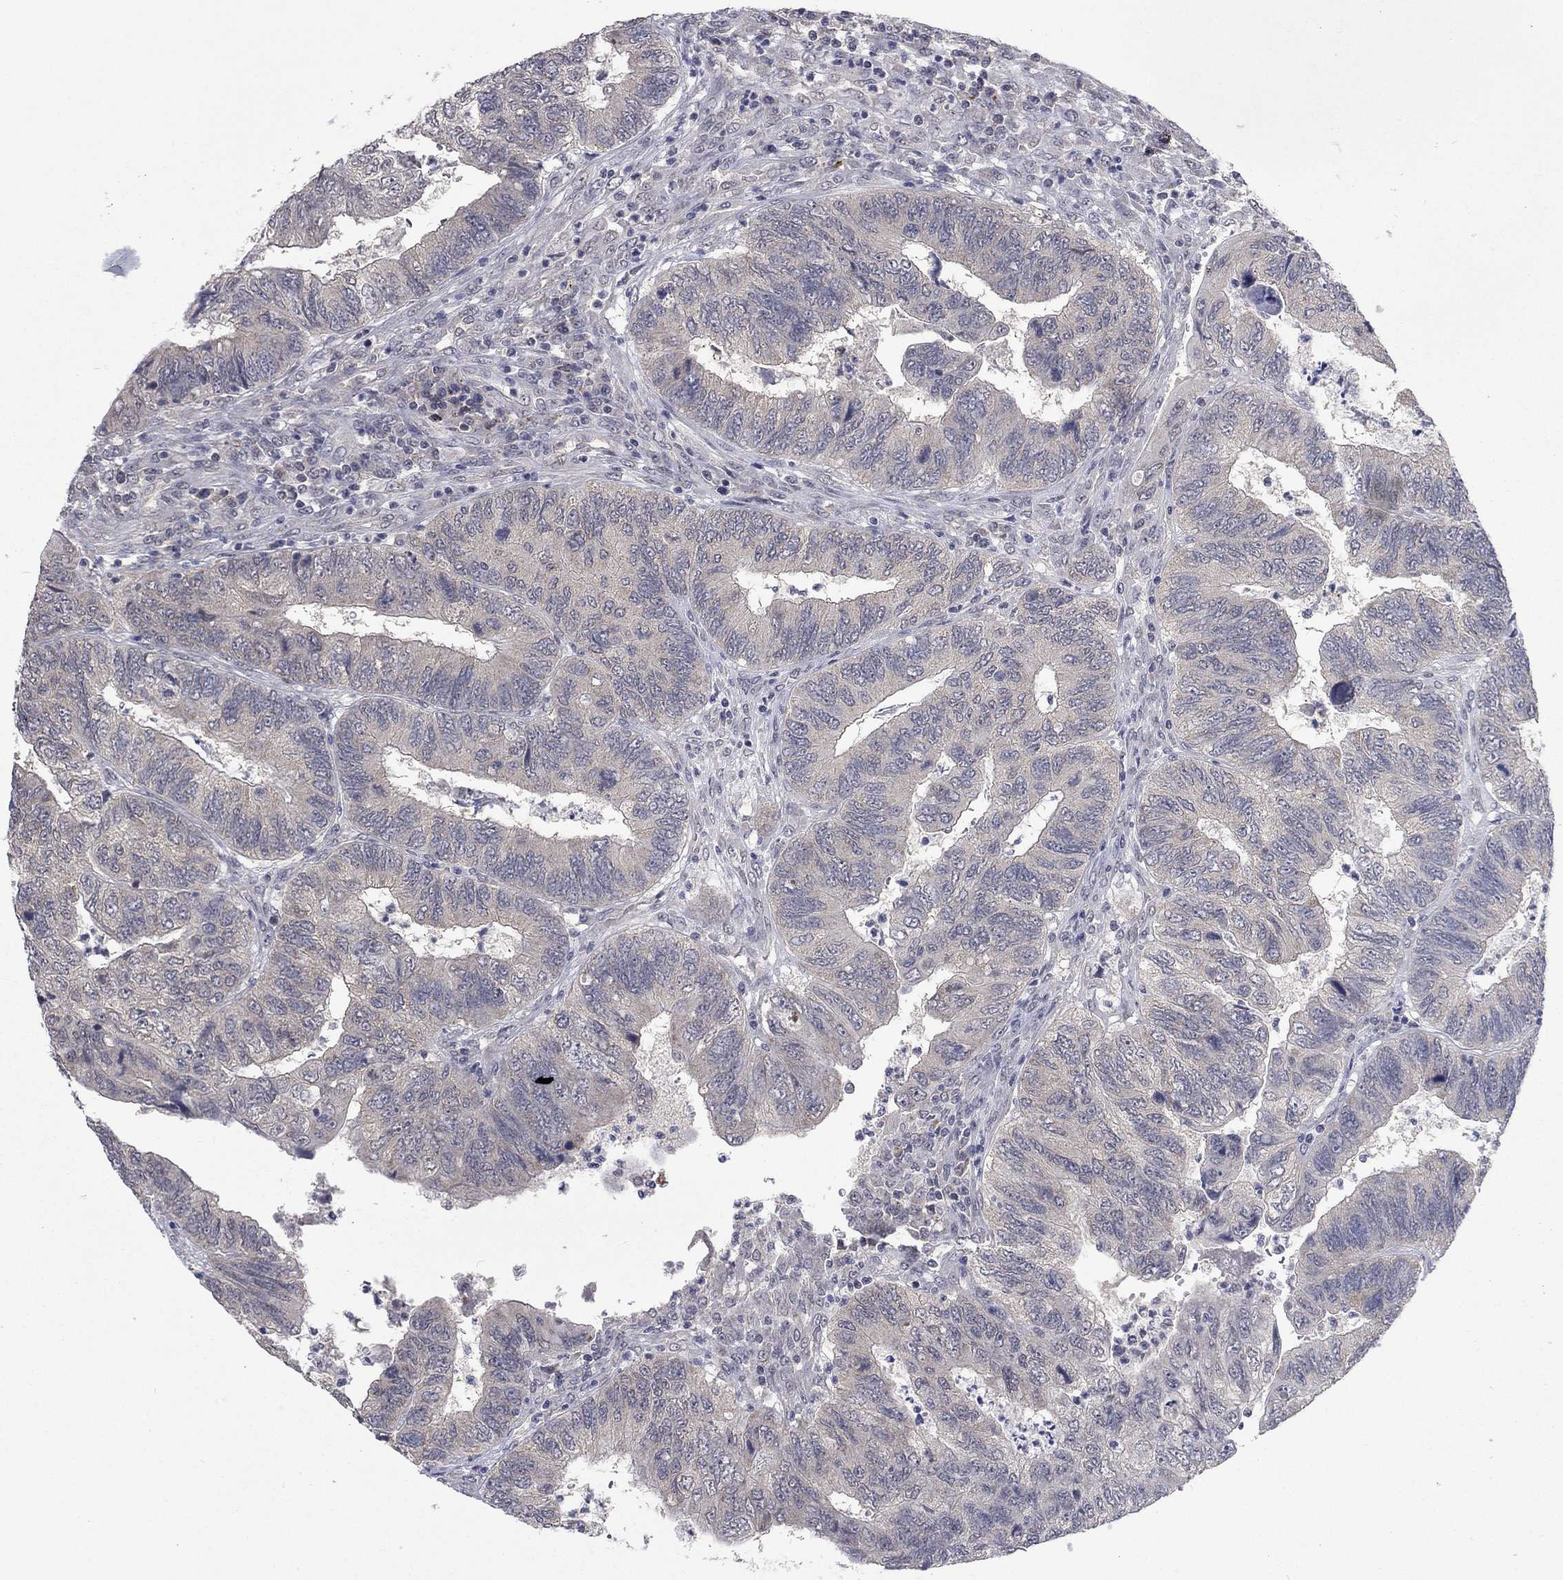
{"staining": {"intensity": "negative", "quantity": "none", "location": "none"}, "tissue": "colorectal cancer", "cell_type": "Tumor cells", "image_type": "cancer", "snomed": [{"axis": "morphology", "description": "Adenocarcinoma, NOS"}, {"axis": "topography", "description": "Colon"}], "caption": "DAB (3,3'-diaminobenzidine) immunohistochemical staining of human colorectal adenocarcinoma demonstrates no significant expression in tumor cells.", "gene": "SPATA33", "patient": {"sex": "female", "age": 67}}